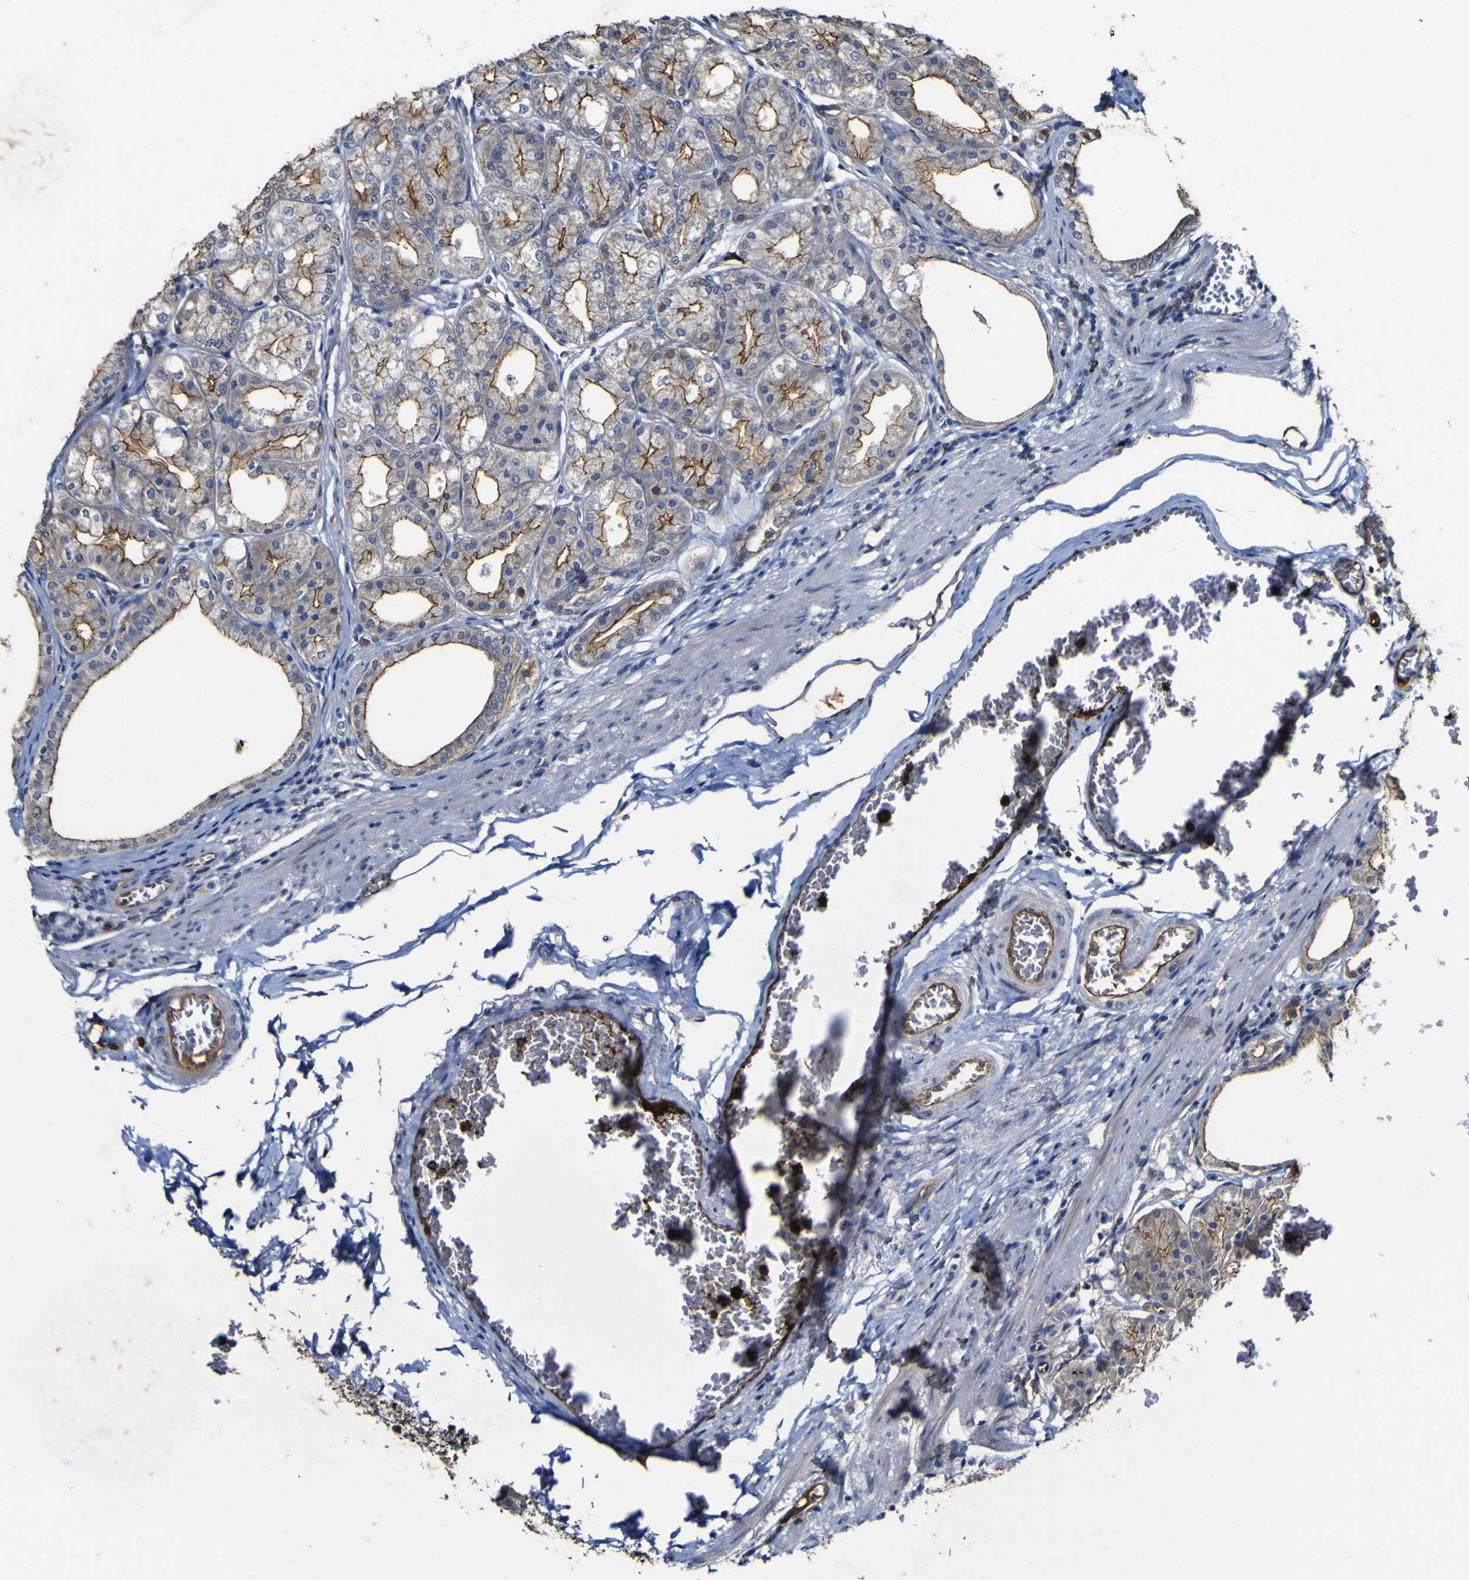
{"staining": {"intensity": "moderate", "quantity": ">75%", "location": "cytoplasmic/membranous"}, "tissue": "stomach", "cell_type": "Glandular cells", "image_type": "normal", "snomed": [{"axis": "morphology", "description": "Normal tissue, NOS"}, {"axis": "topography", "description": "Stomach, lower"}], "caption": "Glandular cells display moderate cytoplasmic/membranous expression in about >75% of cells in unremarkable stomach.", "gene": "CCL2", "patient": {"sex": "male", "age": 71}}